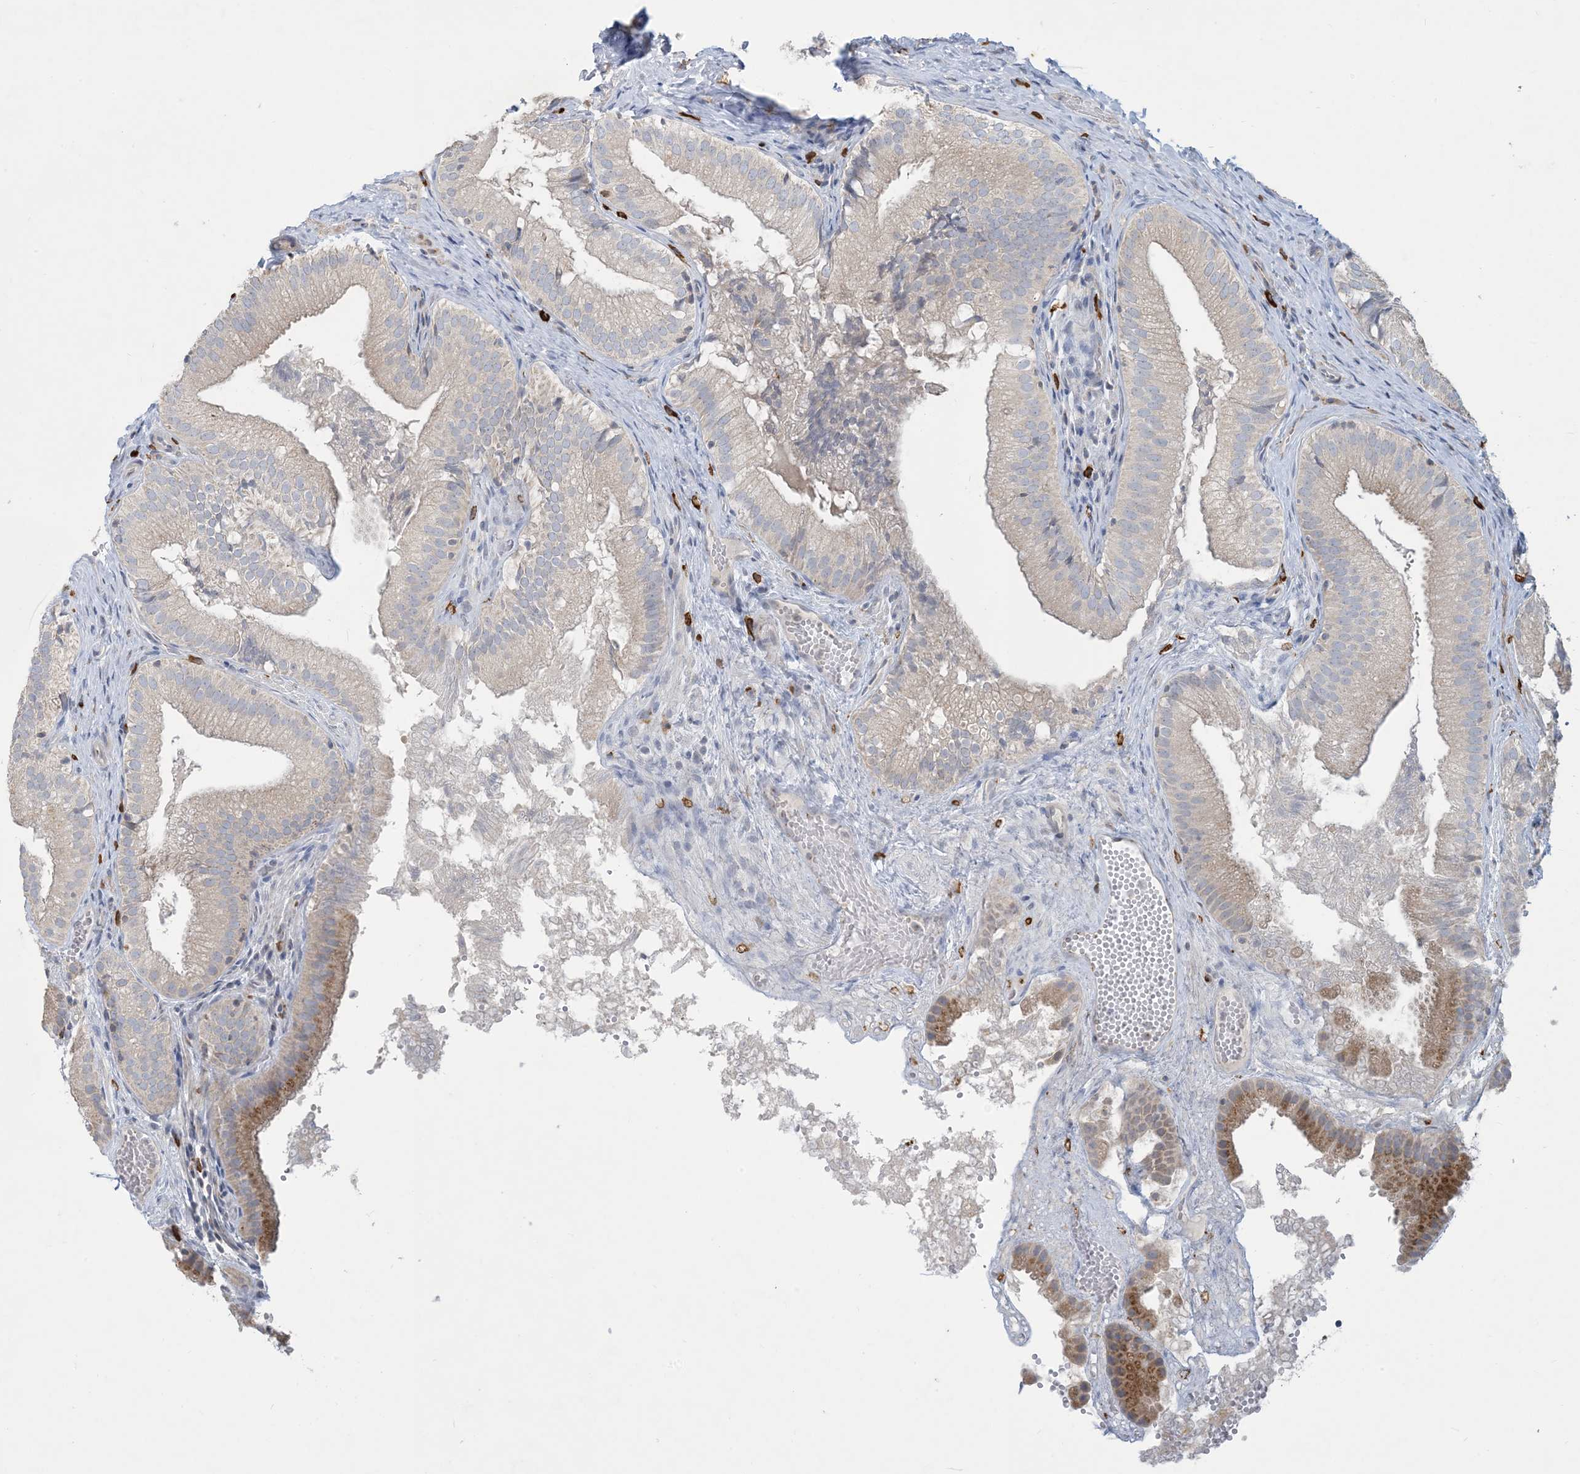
{"staining": {"intensity": "moderate", "quantity": "25%-75%", "location": "cytoplasmic/membranous"}, "tissue": "gallbladder", "cell_type": "Glandular cells", "image_type": "normal", "snomed": [{"axis": "morphology", "description": "Normal tissue, NOS"}, {"axis": "topography", "description": "Gallbladder"}], "caption": "IHC of normal human gallbladder reveals medium levels of moderate cytoplasmic/membranous expression in about 25%-75% of glandular cells.", "gene": "CCDC14", "patient": {"sex": "female", "age": 30}}